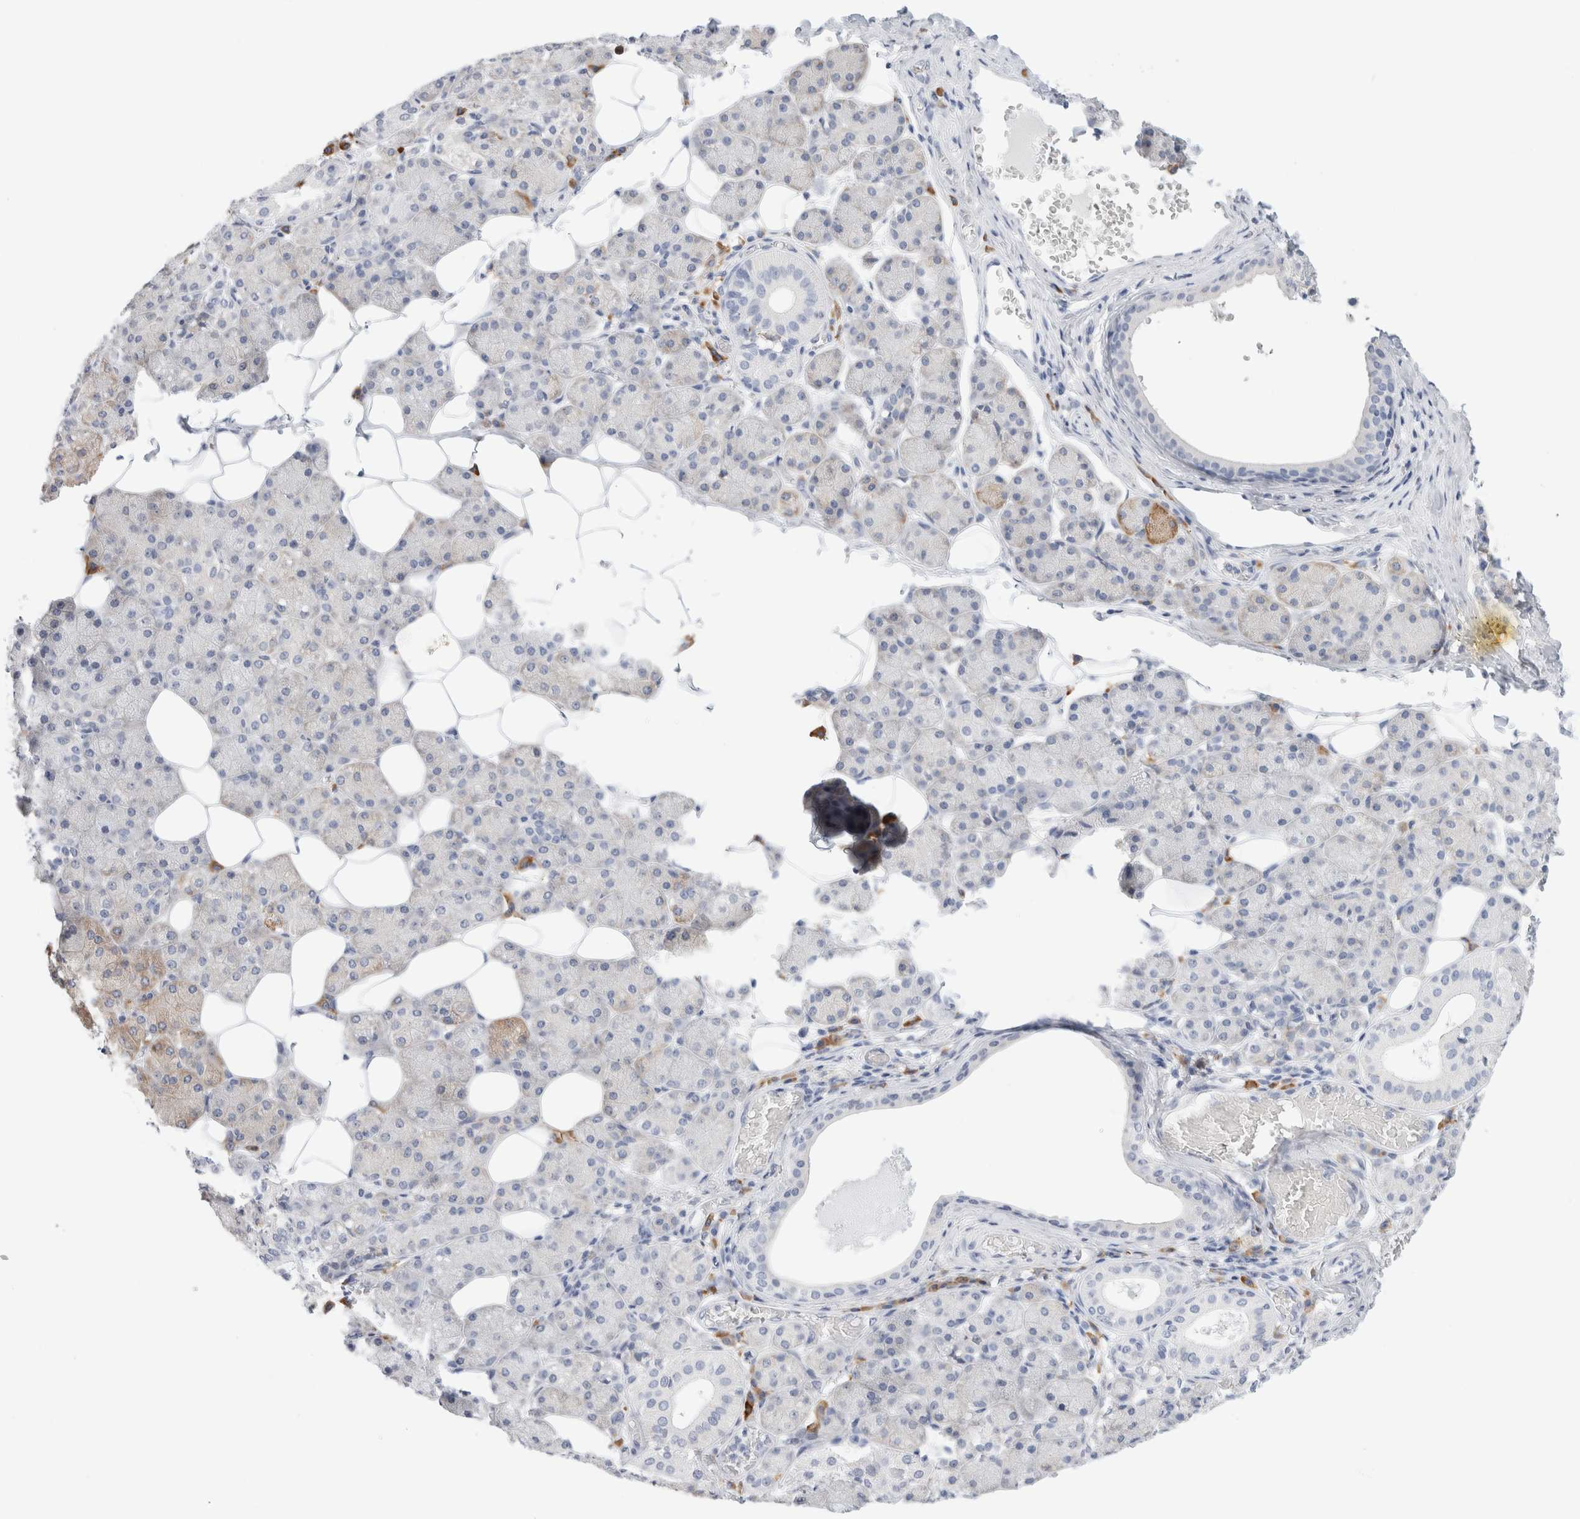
{"staining": {"intensity": "weak", "quantity": "<25%", "location": "cytoplasmic/membranous"}, "tissue": "salivary gland", "cell_type": "Glandular cells", "image_type": "normal", "snomed": [{"axis": "morphology", "description": "Normal tissue, NOS"}, {"axis": "topography", "description": "Salivary gland"}], "caption": "IHC image of normal salivary gland stained for a protein (brown), which demonstrates no staining in glandular cells.", "gene": "CSK", "patient": {"sex": "female", "age": 33}}